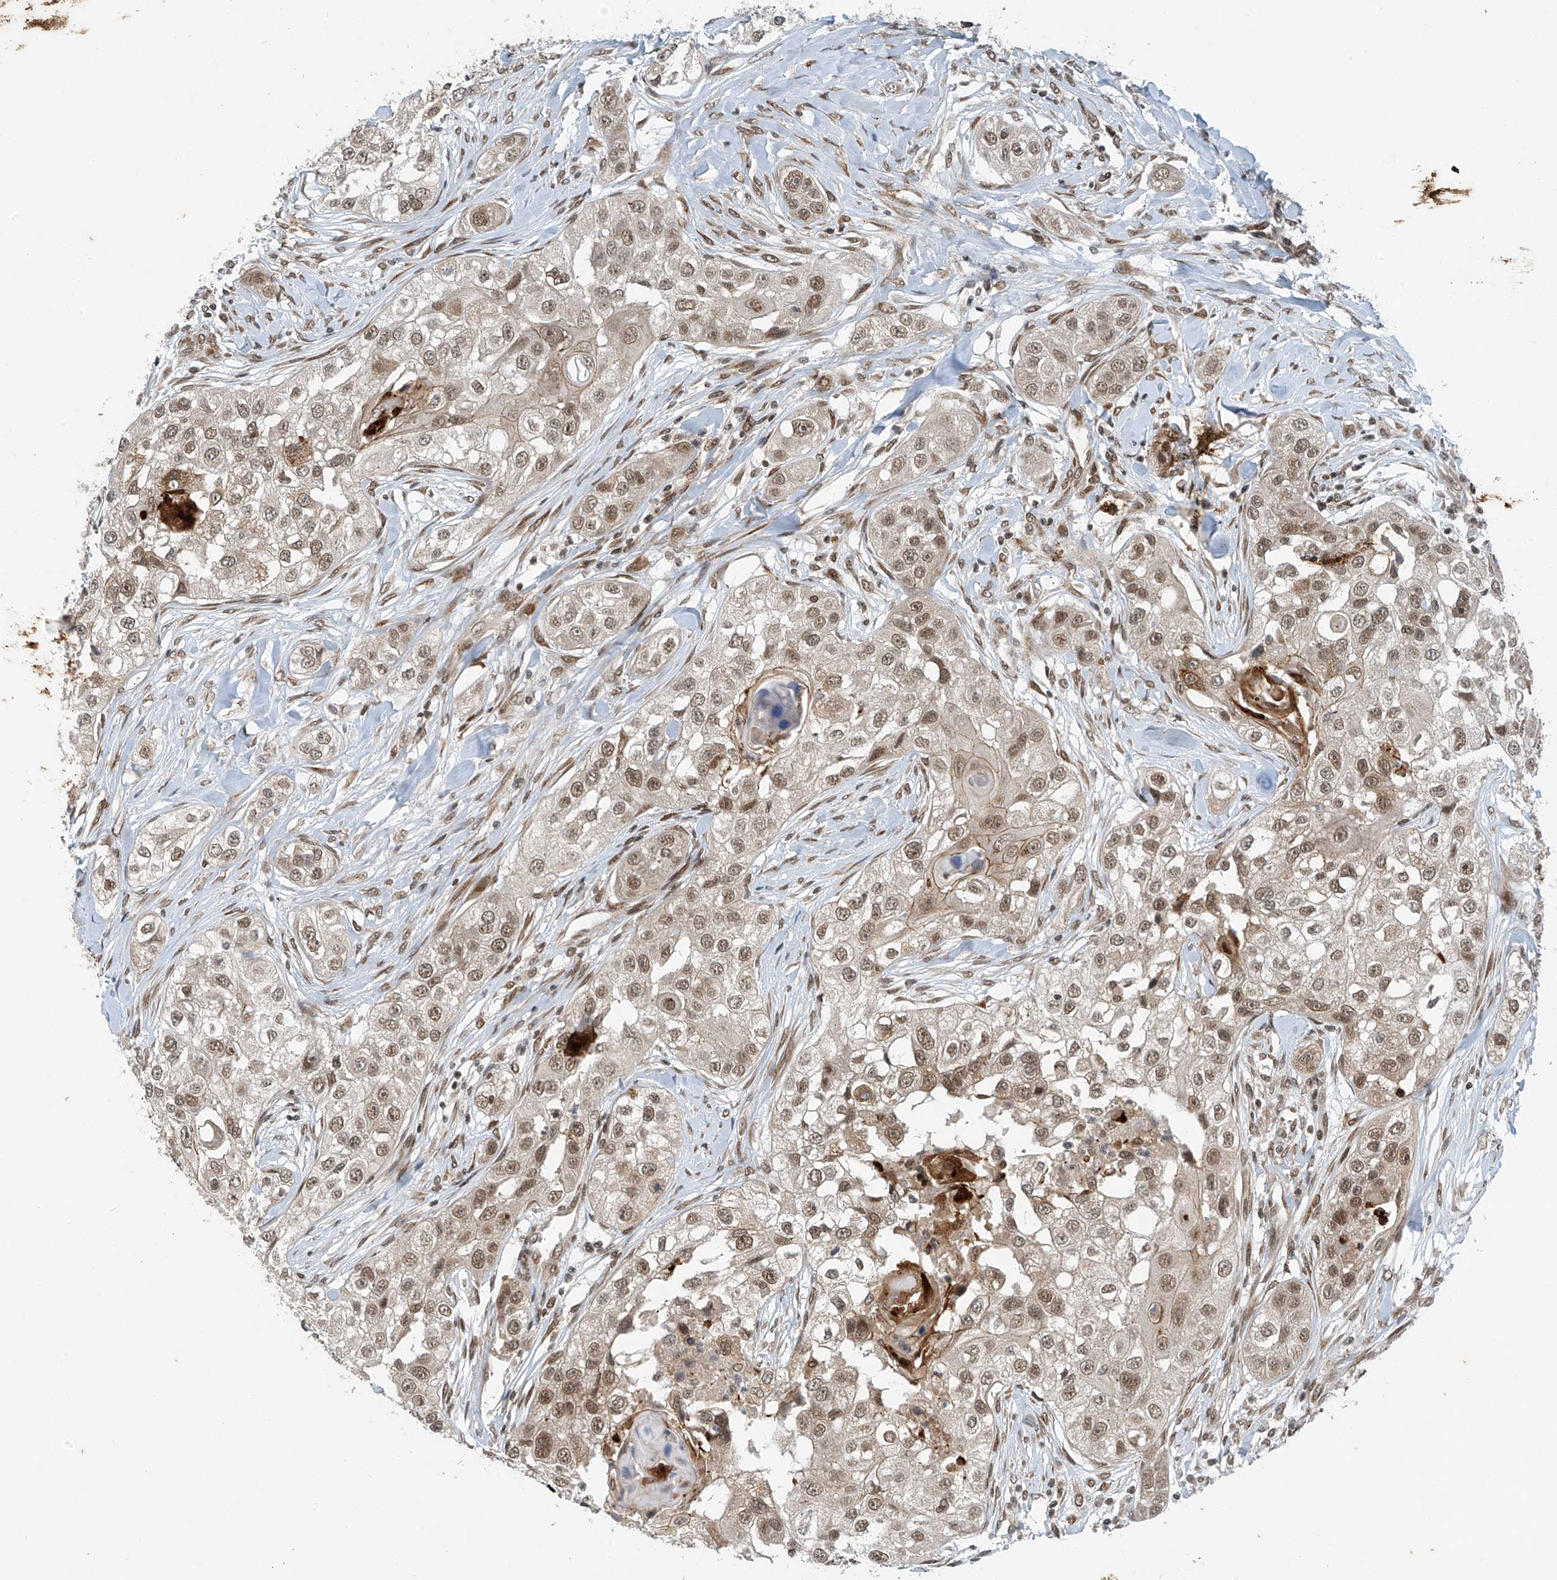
{"staining": {"intensity": "moderate", "quantity": ">75%", "location": "nuclear"}, "tissue": "head and neck cancer", "cell_type": "Tumor cells", "image_type": "cancer", "snomed": [{"axis": "morphology", "description": "Normal tissue, NOS"}, {"axis": "morphology", "description": "Squamous cell carcinoma, NOS"}, {"axis": "topography", "description": "Skeletal muscle"}, {"axis": "topography", "description": "Head-Neck"}], "caption": "Protein expression analysis of head and neck cancer (squamous cell carcinoma) demonstrates moderate nuclear staining in approximately >75% of tumor cells. The staining is performed using DAB brown chromogen to label protein expression. The nuclei are counter-stained blue using hematoxylin.", "gene": "TAF8", "patient": {"sex": "male", "age": 51}}